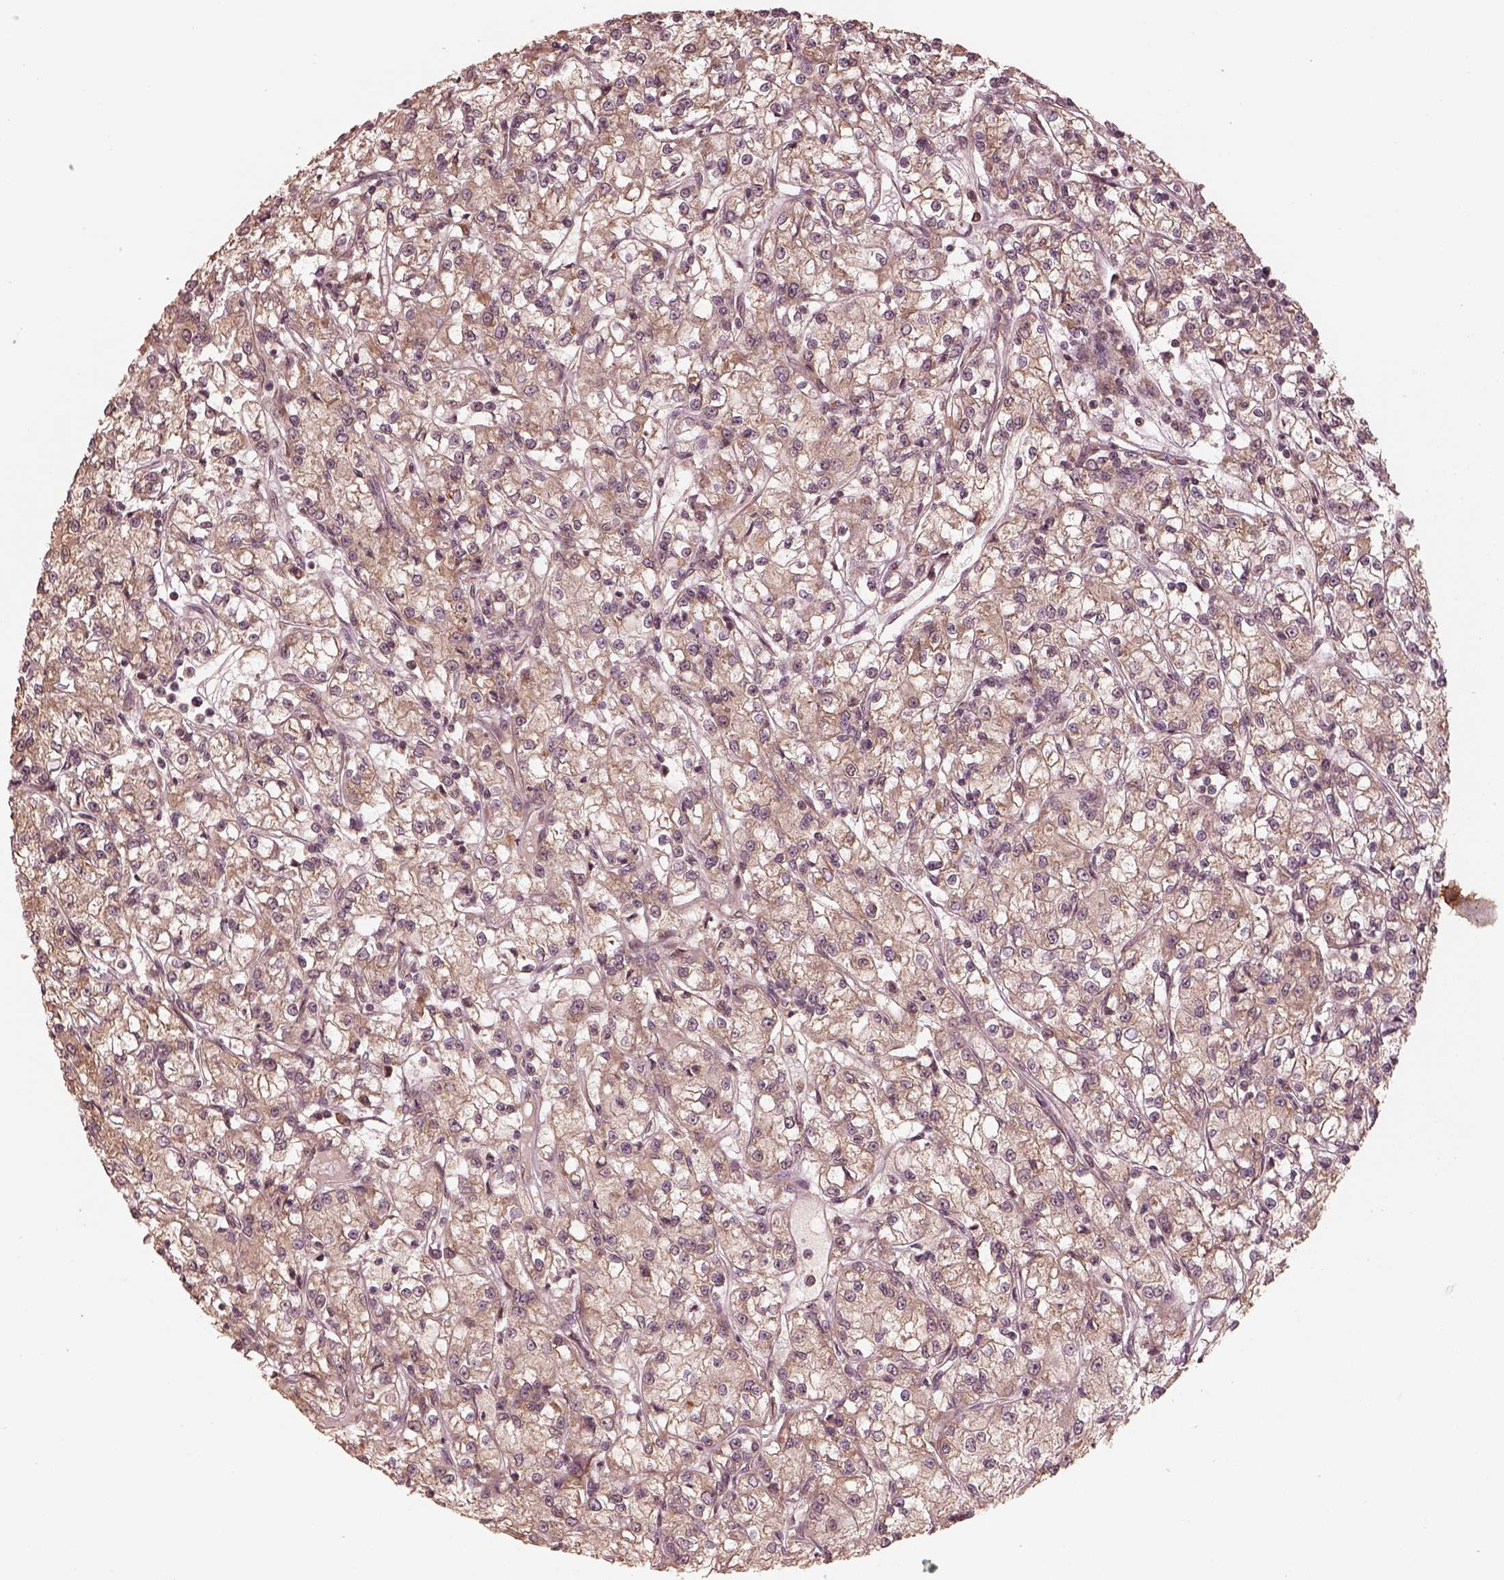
{"staining": {"intensity": "weak", "quantity": ">75%", "location": "cytoplasmic/membranous"}, "tissue": "renal cancer", "cell_type": "Tumor cells", "image_type": "cancer", "snomed": [{"axis": "morphology", "description": "Adenocarcinoma, NOS"}, {"axis": "topography", "description": "Kidney"}], "caption": "Immunohistochemical staining of human adenocarcinoma (renal) displays low levels of weak cytoplasmic/membranous protein staining in about >75% of tumor cells.", "gene": "DNAJC25", "patient": {"sex": "female", "age": 59}}